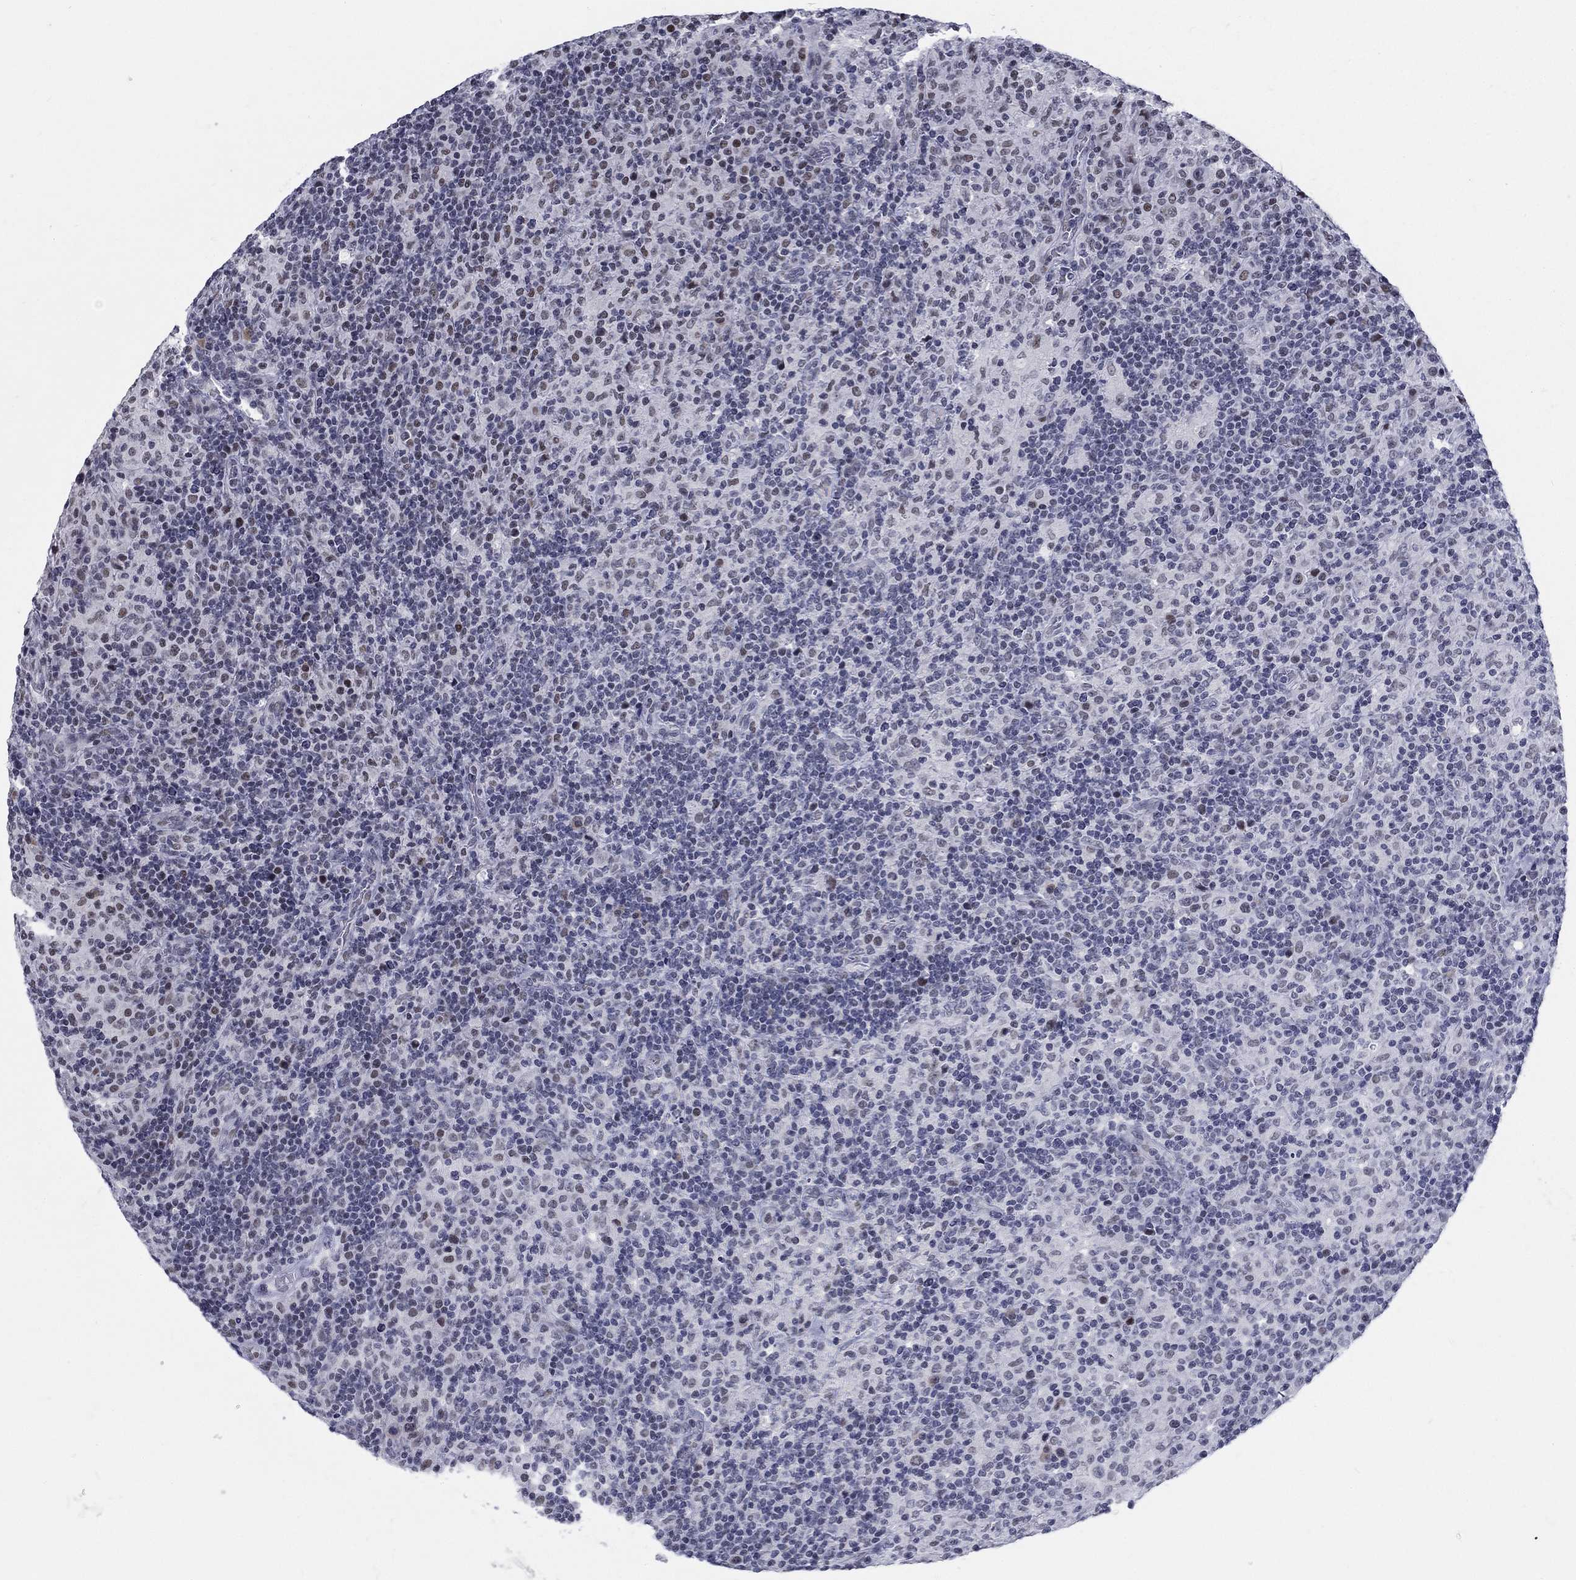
{"staining": {"intensity": "negative", "quantity": "none", "location": "none"}, "tissue": "lymphoma", "cell_type": "Tumor cells", "image_type": "cancer", "snomed": [{"axis": "morphology", "description": "Hodgkin's disease, NOS"}, {"axis": "topography", "description": "Lymph node"}], "caption": "Protein analysis of lymphoma shows no significant positivity in tumor cells. The staining was performed using DAB to visualize the protein expression in brown, while the nuclei were stained in blue with hematoxylin (Magnification: 20x).", "gene": "BHLHE22", "patient": {"sex": "male", "age": 70}}